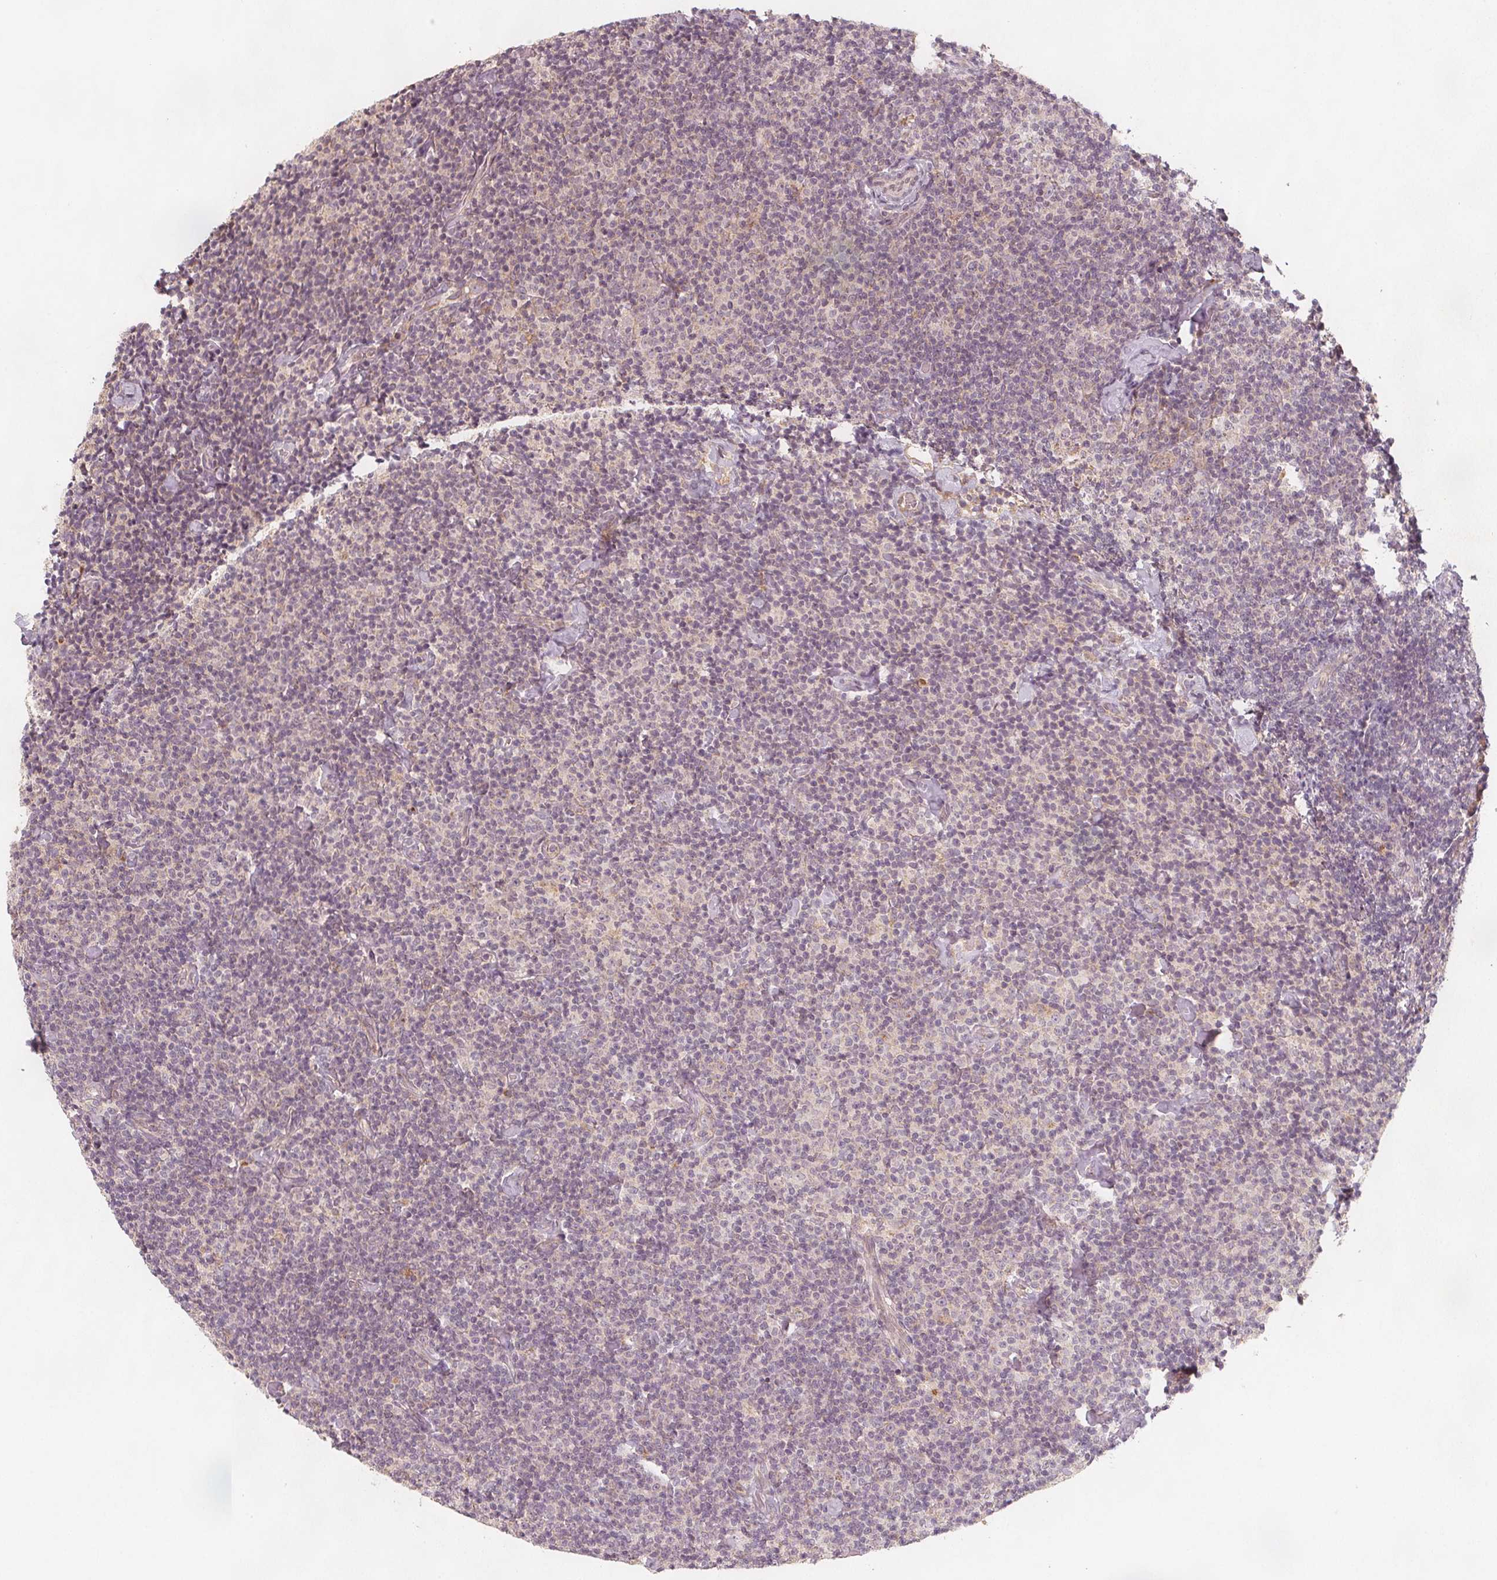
{"staining": {"intensity": "negative", "quantity": "none", "location": "none"}, "tissue": "lymphoma", "cell_type": "Tumor cells", "image_type": "cancer", "snomed": [{"axis": "morphology", "description": "Malignant lymphoma, non-Hodgkin's type, Low grade"}, {"axis": "topography", "description": "Lymph node"}], "caption": "This image is of low-grade malignant lymphoma, non-Hodgkin's type stained with IHC to label a protein in brown with the nuclei are counter-stained blue. There is no staining in tumor cells.", "gene": "NCSTN", "patient": {"sex": "male", "age": 81}}